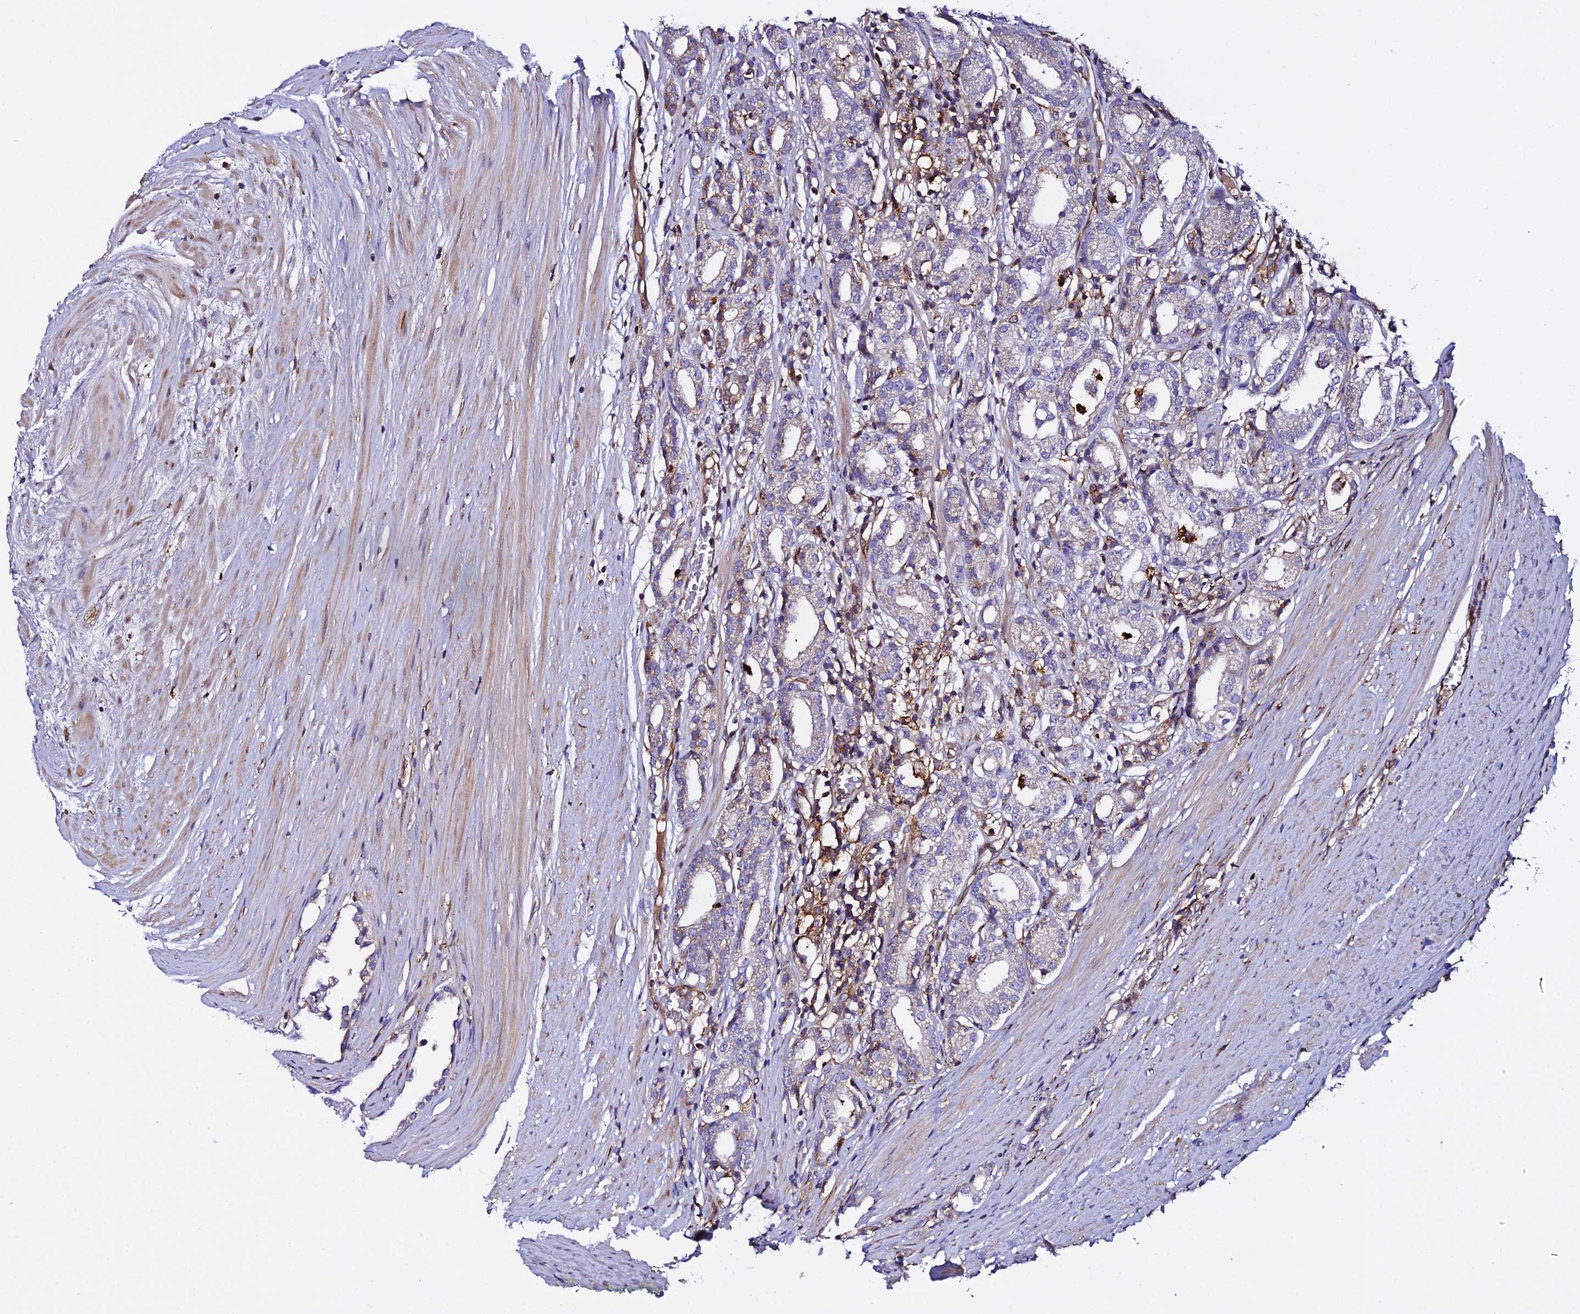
{"staining": {"intensity": "weak", "quantity": "<25%", "location": "cytoplasmic/membranous"}, "tissue": "prostate cancer", "cell_type": "Tumor cells", "image_type": "cancer", "snomed": [{"axis": "morphology", "description": "Adenocarcinoma, High grade"}, {"axis": "topography", "description": "Prostate"}], "caption": "There is no significant staining in tumor cells of prostate high-grade adenocarcinoma.", "gene": "TRPV2", "patient": {"sex": "male", "age": 69}}